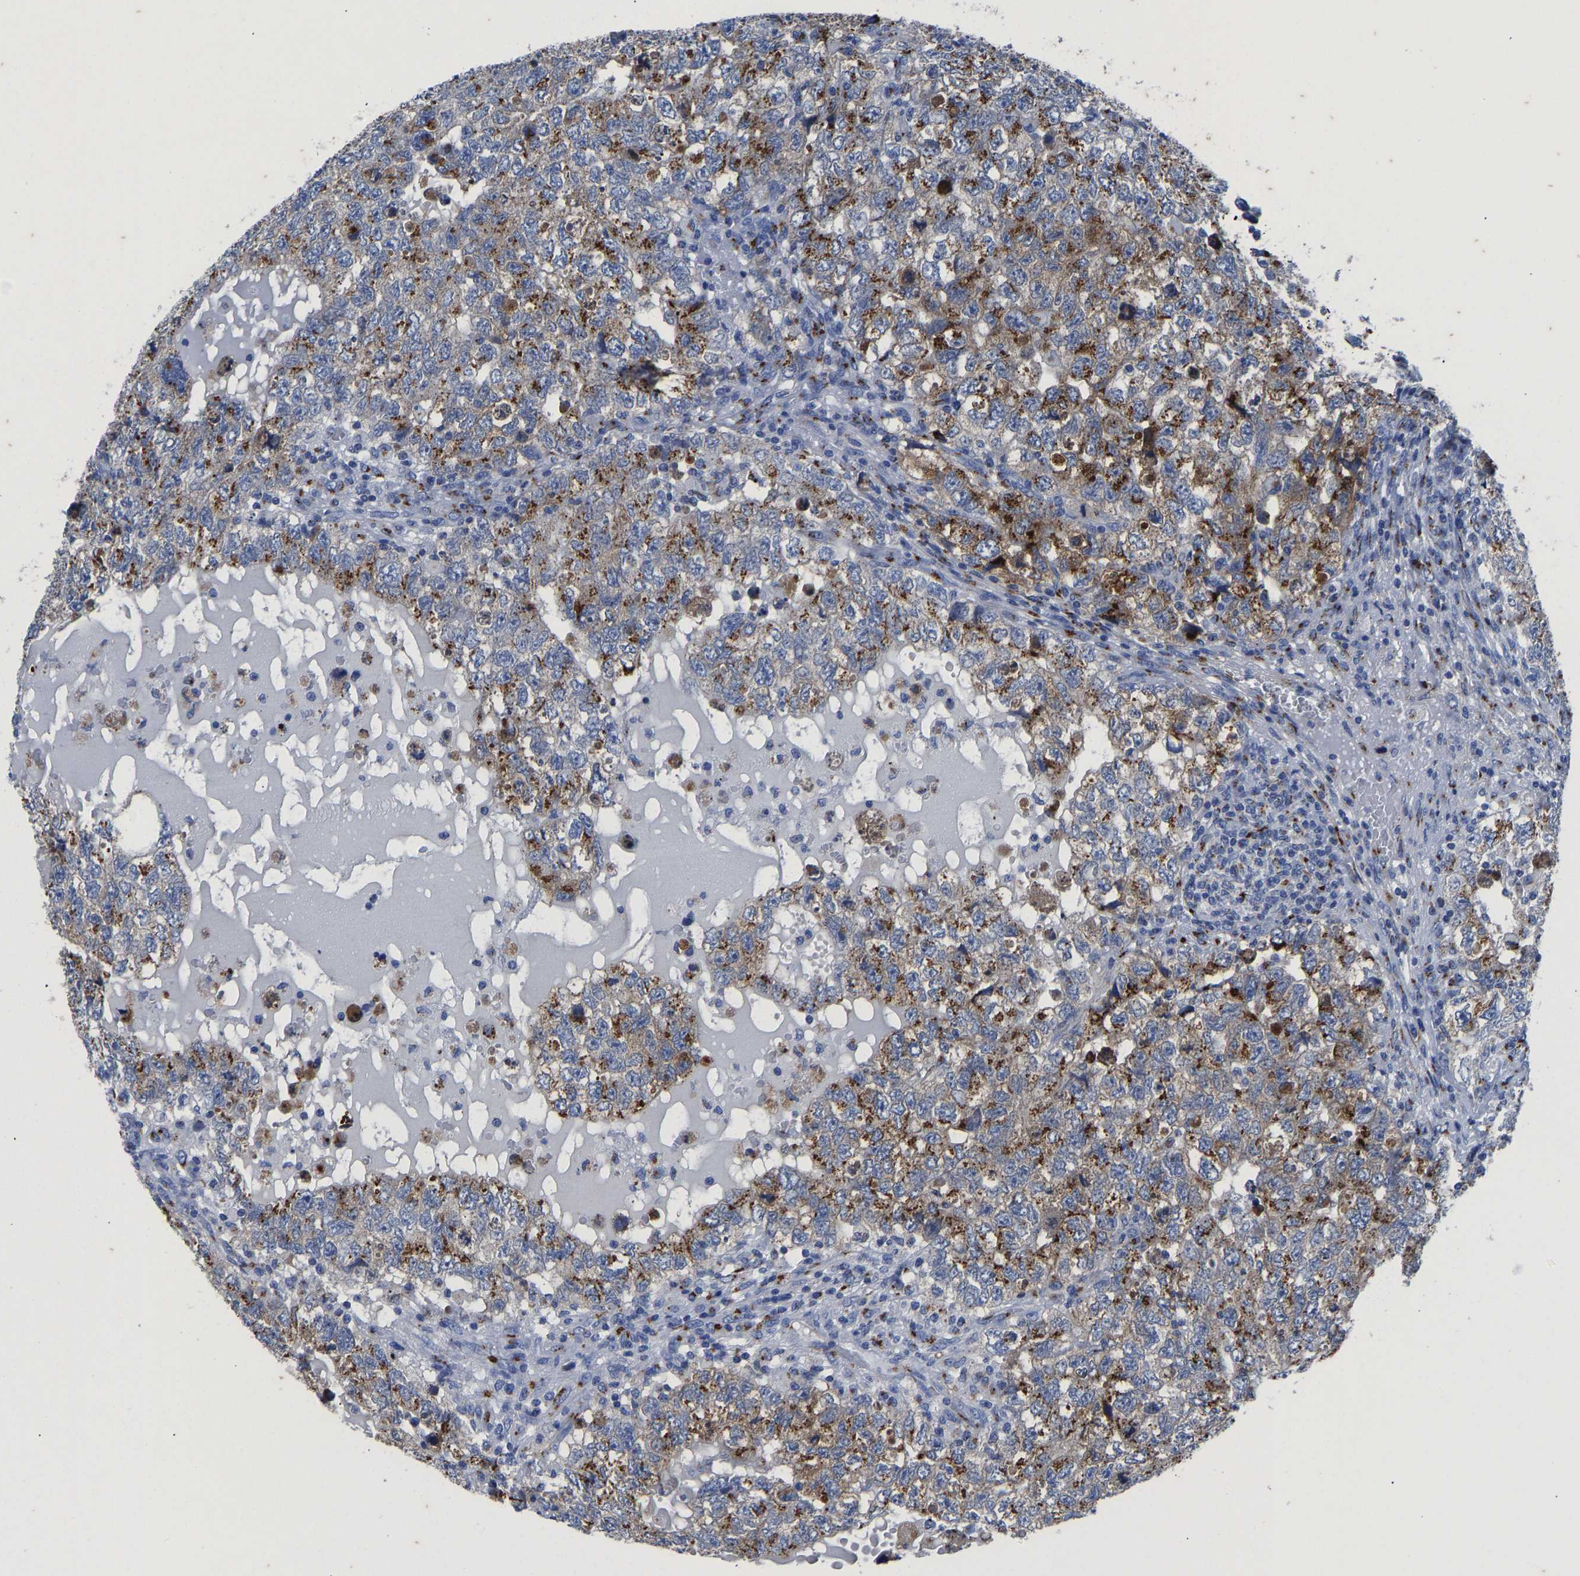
{"staining": {"intensity": "moderate", "quantity": ">75%", "location": "cytoplasmic/membranous"}, "tissue": "testis cancer", "cell_type": "Tumor cells", "image_type": "cancer", "snomed": [{"axis": "morphology", "description": "Carcinoma, Embryonal, NOS"}, {"axis": "topography", "description": "Testis"}], "caption": "DAB (3,3'-diaminobenzidine) immunohistochemical staining of human embryonal carcinoma (testis) shows moderate cytoplasmic/membranous protein staining in about >75% of tumor cells. The protein is stained brown, and the nuclei are stained in blue (DAB (3,3'-diaminobenzidine) IHC with brightfield microscopy, high magnification).", "gene": "TMEM87A", "patient": {"sex": "male", "age": 36}}